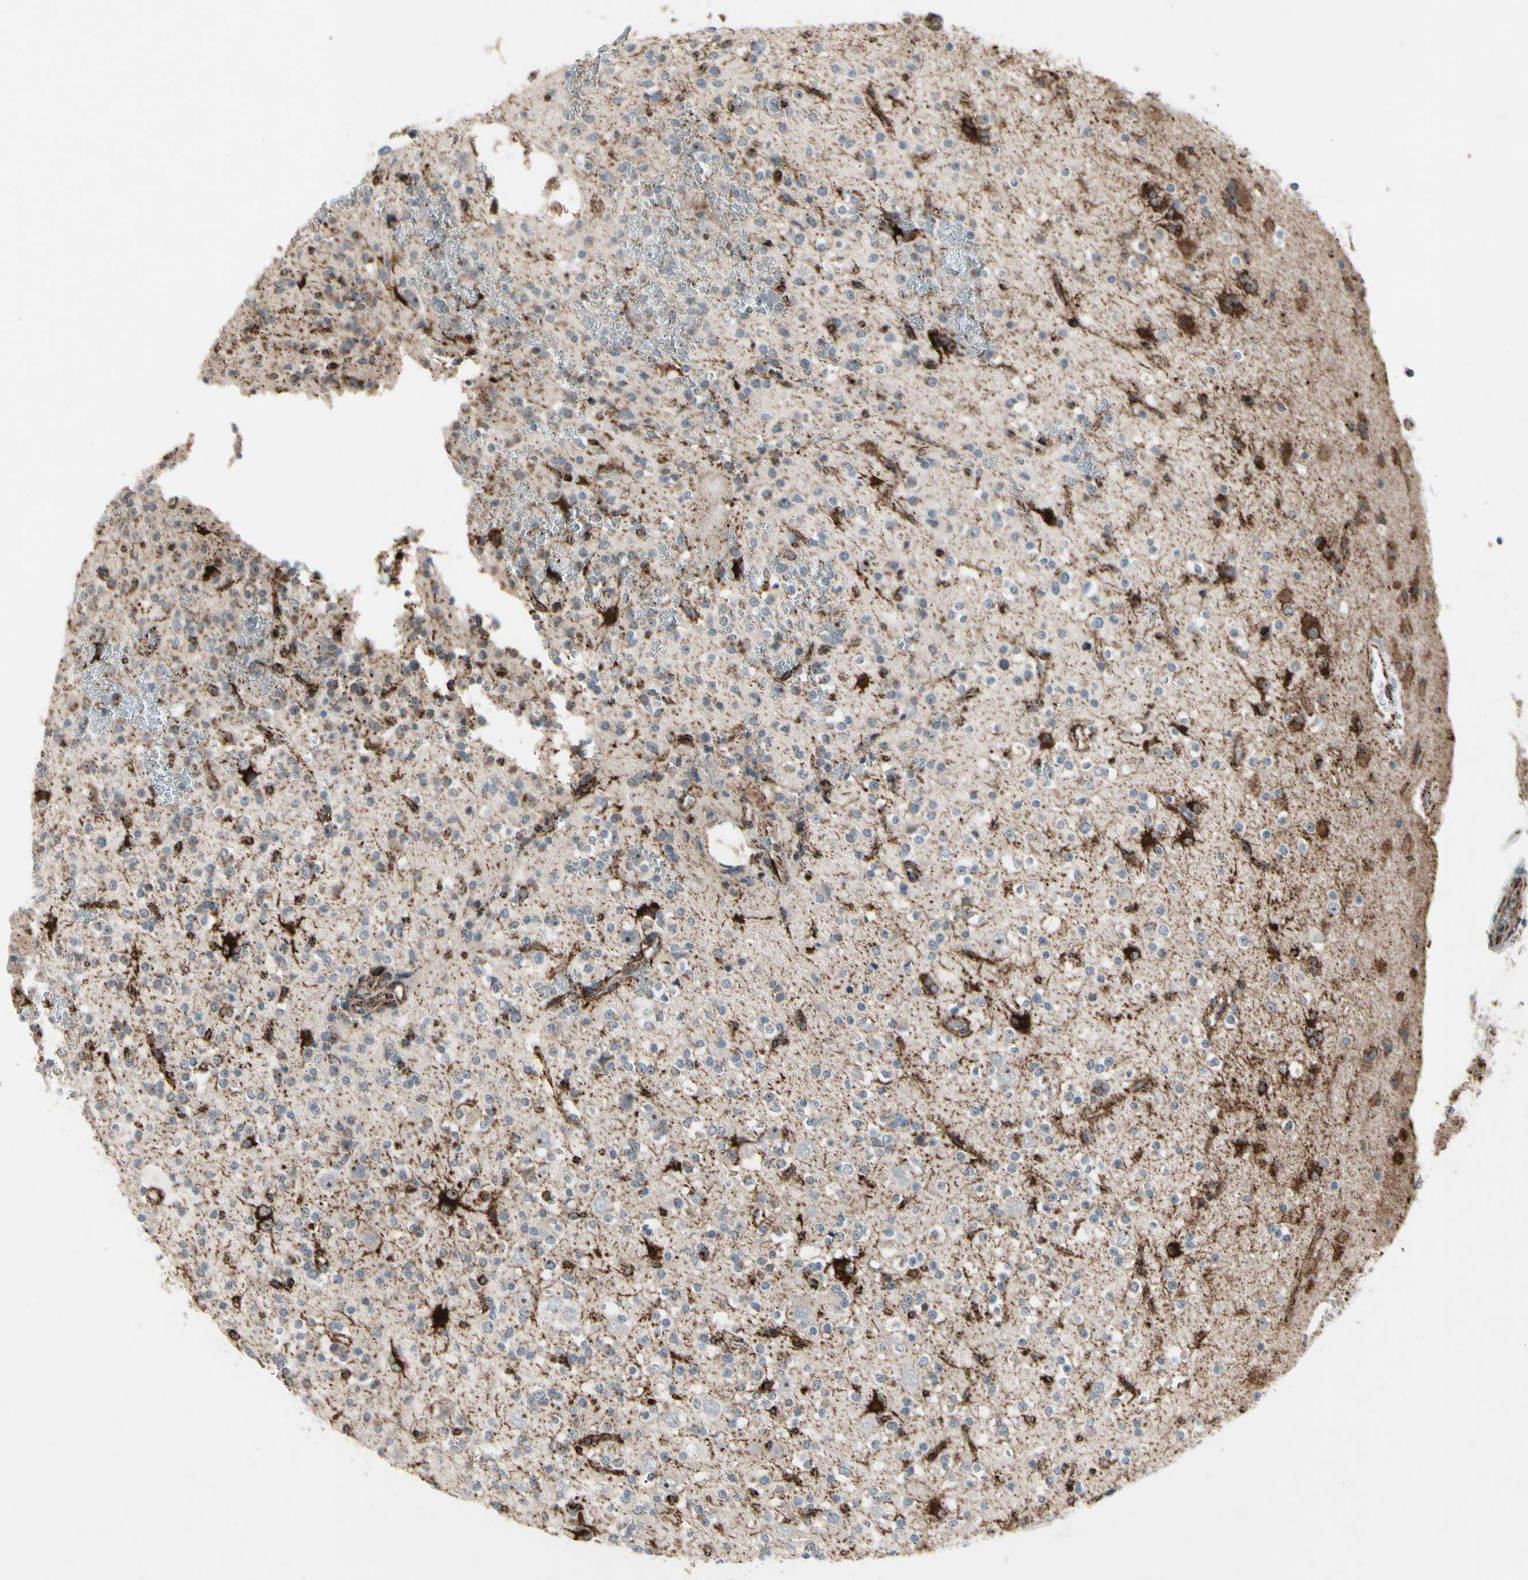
{"staining": {"intensity": "moderate", "quantity": ">75%", "location": "cytoplasmic/membranous"}, "tissue": "glioma", "cell_type": "Tumor cells", "image_type": "cancer", "snomed": [{"axis": "morphology", "description": "Glioma, malignant, High grade"}, {"axis": "topography", "description": "Brain"}], "caption": "Tumor cells display moderate cytoplasmic/membranous staining in approximately >75% of cells in malignant high-grade glioma.", "gene": "CPT1A", "patient": {"sex": "male", "age": 47}}